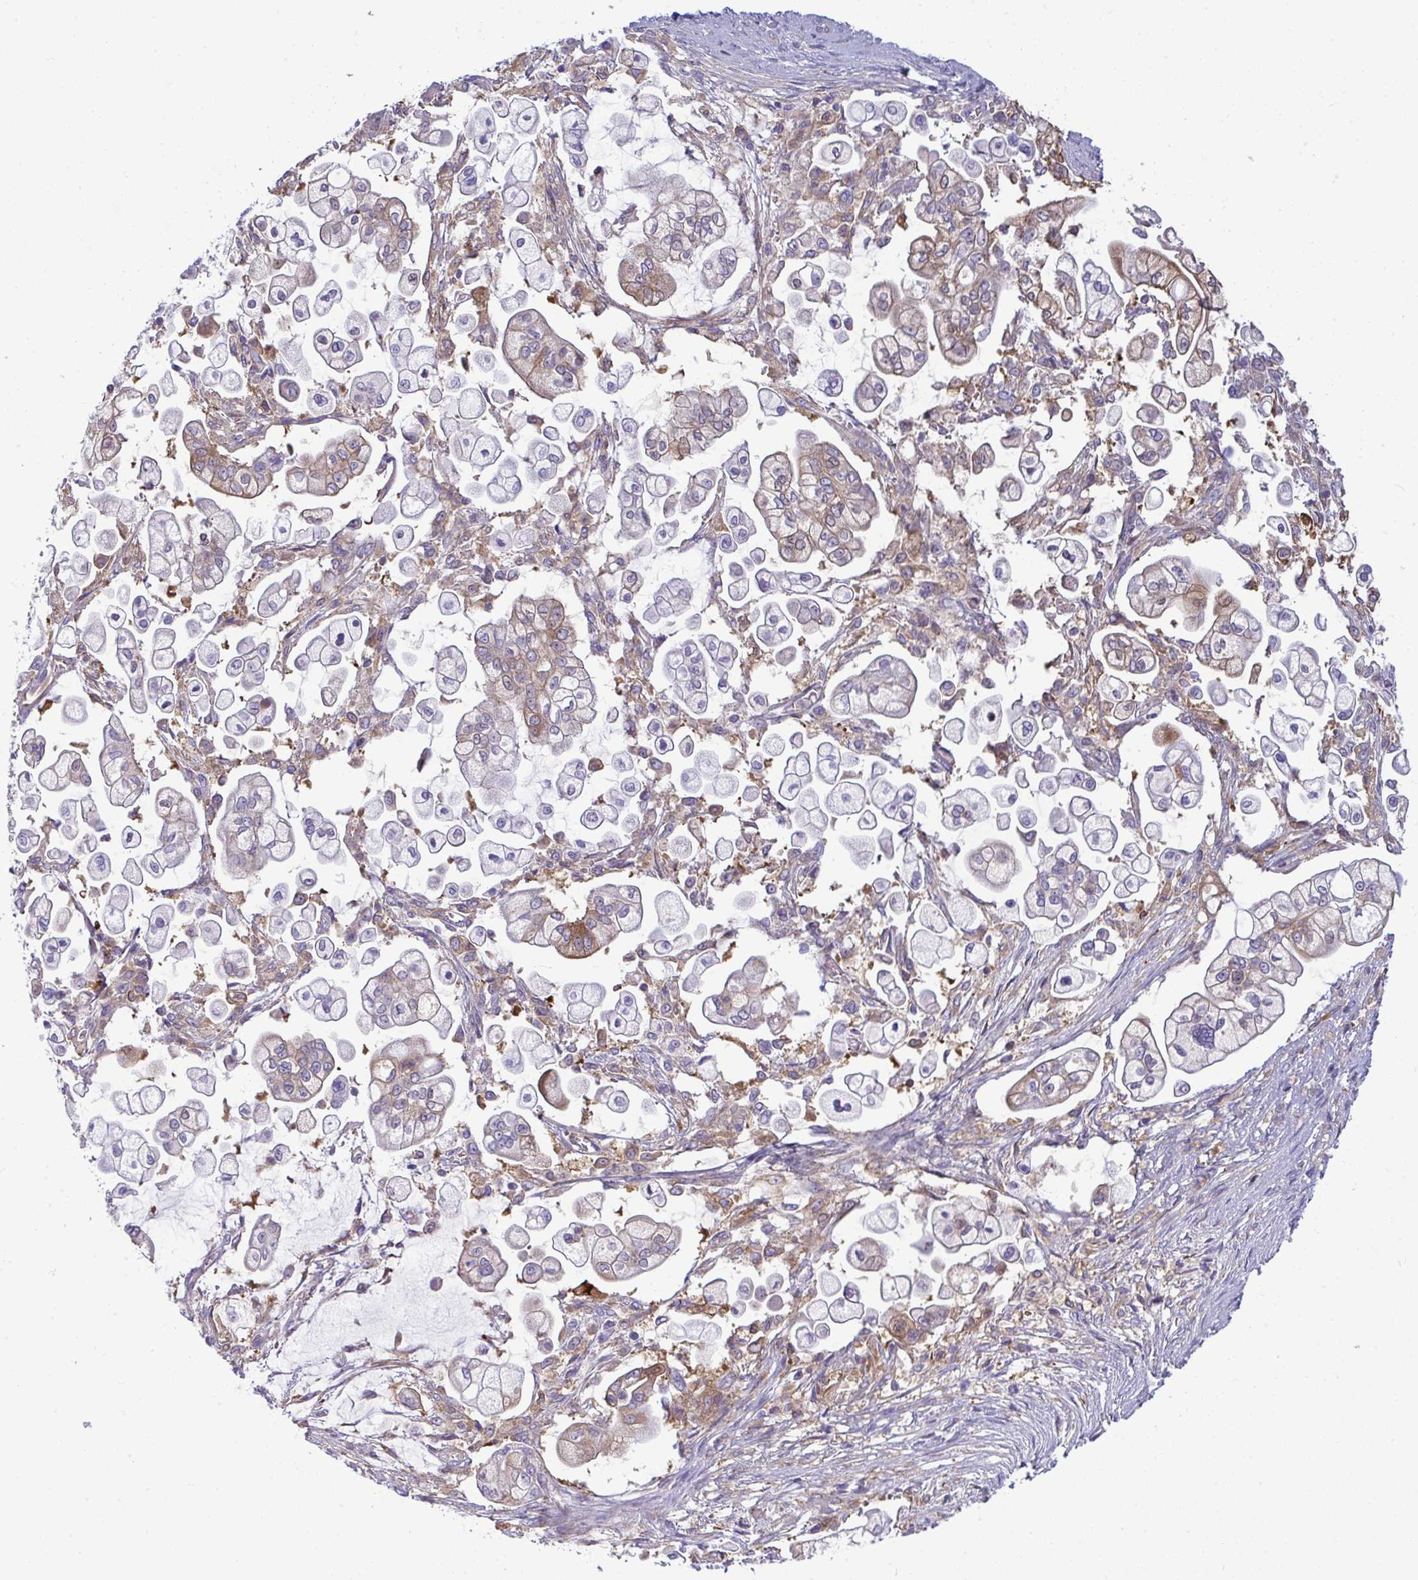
{"staining": {"intensity": "strong", "quantity": "25%-75%", "location": "cytoplasmic/membranous"}, "tissue": "pancreatic cancer", "cell_type": "Tumor cells", "image_type": "cancer", "snomed": [{"axis": "morphology", "description": "Adenocarcinoma, NOS"}, {"axis": "topography", "description": "Pancreas"}], "caption": "Immunohistochemical staining of human pancreatic cancer (adenocarcinoma) demonstrates high levels of strong cytoplasmic/membranous protein staining in approximately 25%-75% of tumor cells.", "gene": "SLC30A6", "patient": {"sex": "female", "age": 69}}